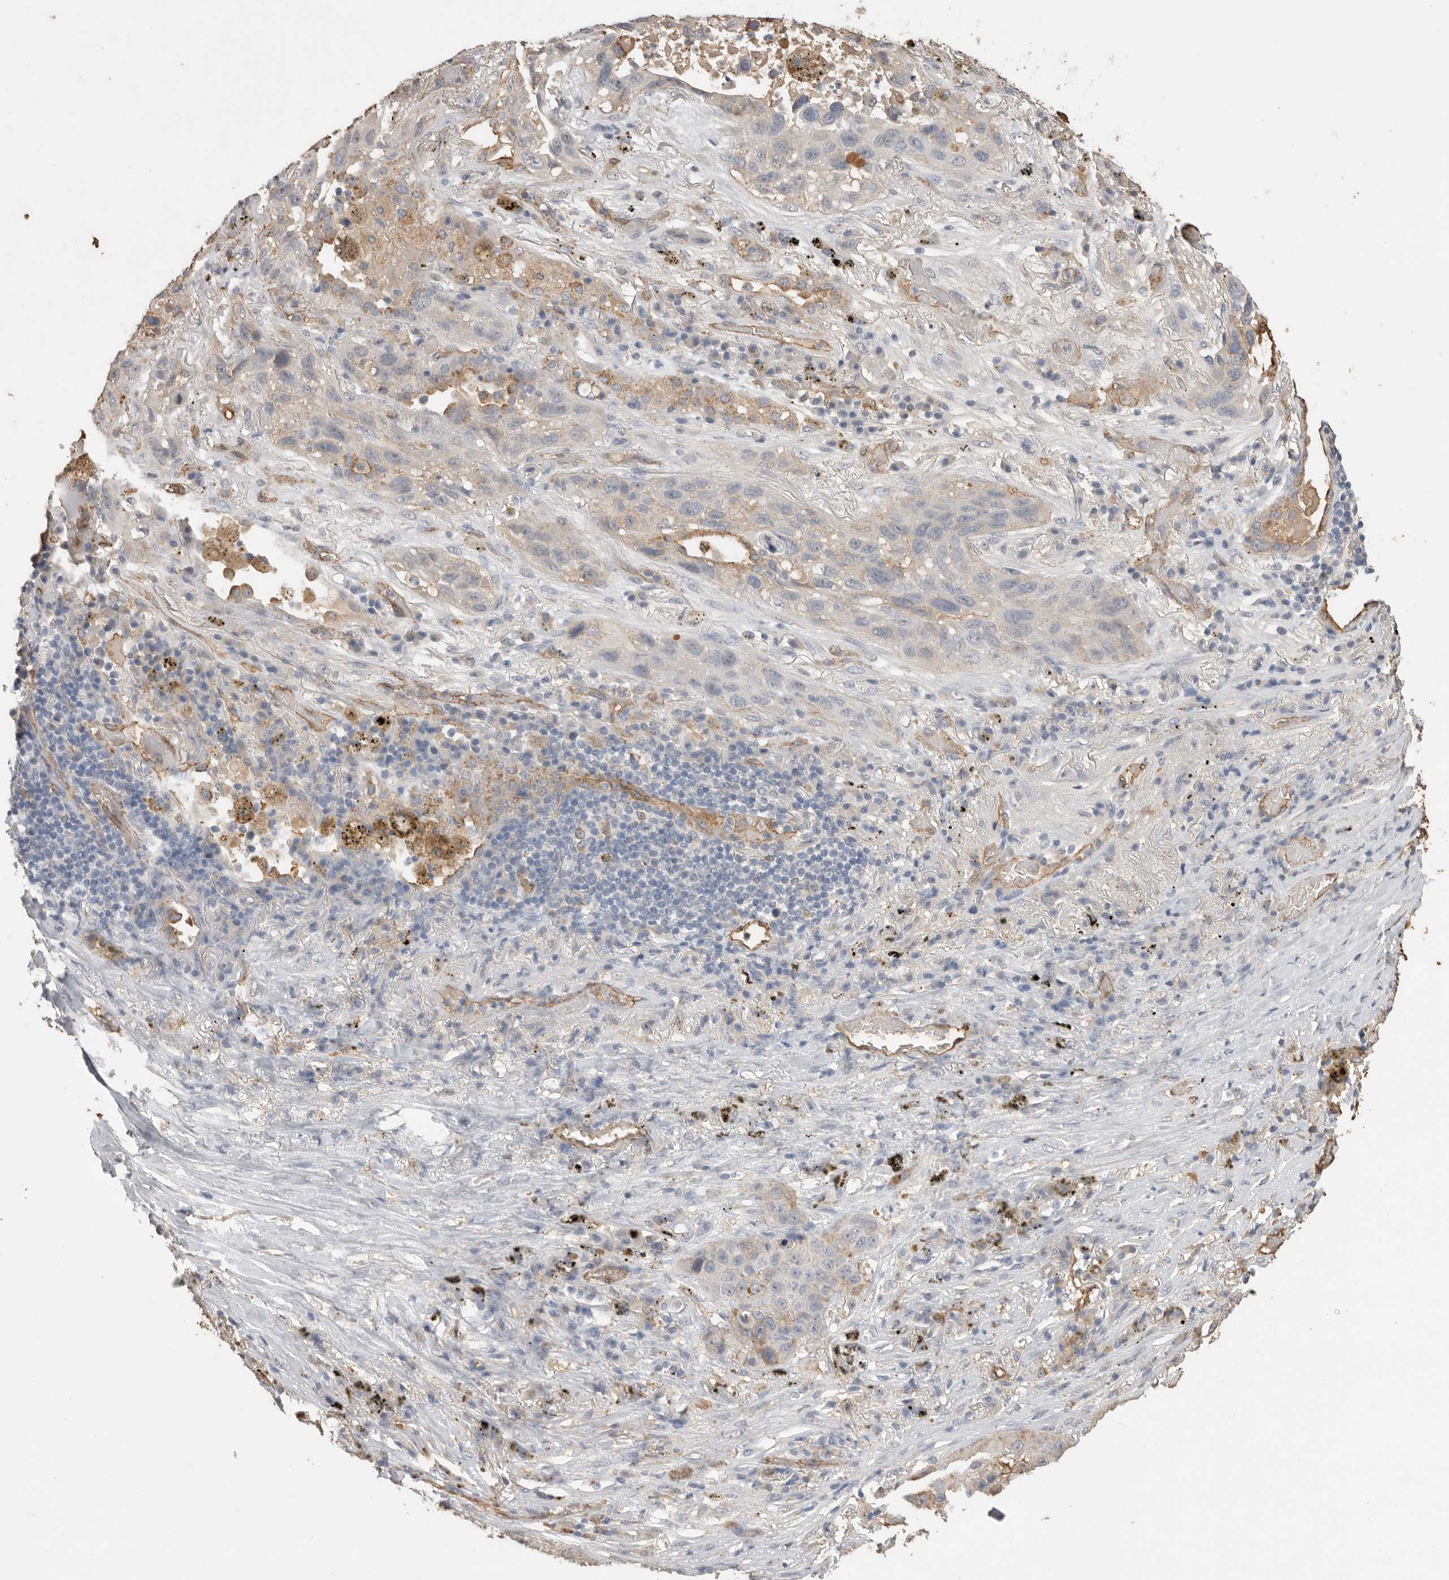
{"staining": {"intensity": "weak", "quantity": "<25%", "location": "cytoplasmic/membranous"}, "tissue": "lung cancer", "cell_type": "Tumor cells", "image_type": "cancer", "snomed": [{"axis": "morphology", "description": "Squamous cell carcinoma, NOS"}, {"axis": "topography", "description": "Lung"}], "caption": "A photomicrograph of lung squamous cell carcinoma stained for a protein exhibits no brown staining in tumor cells.", "gene": "IL27", "patient": {"sex": "male", "age": 57}}